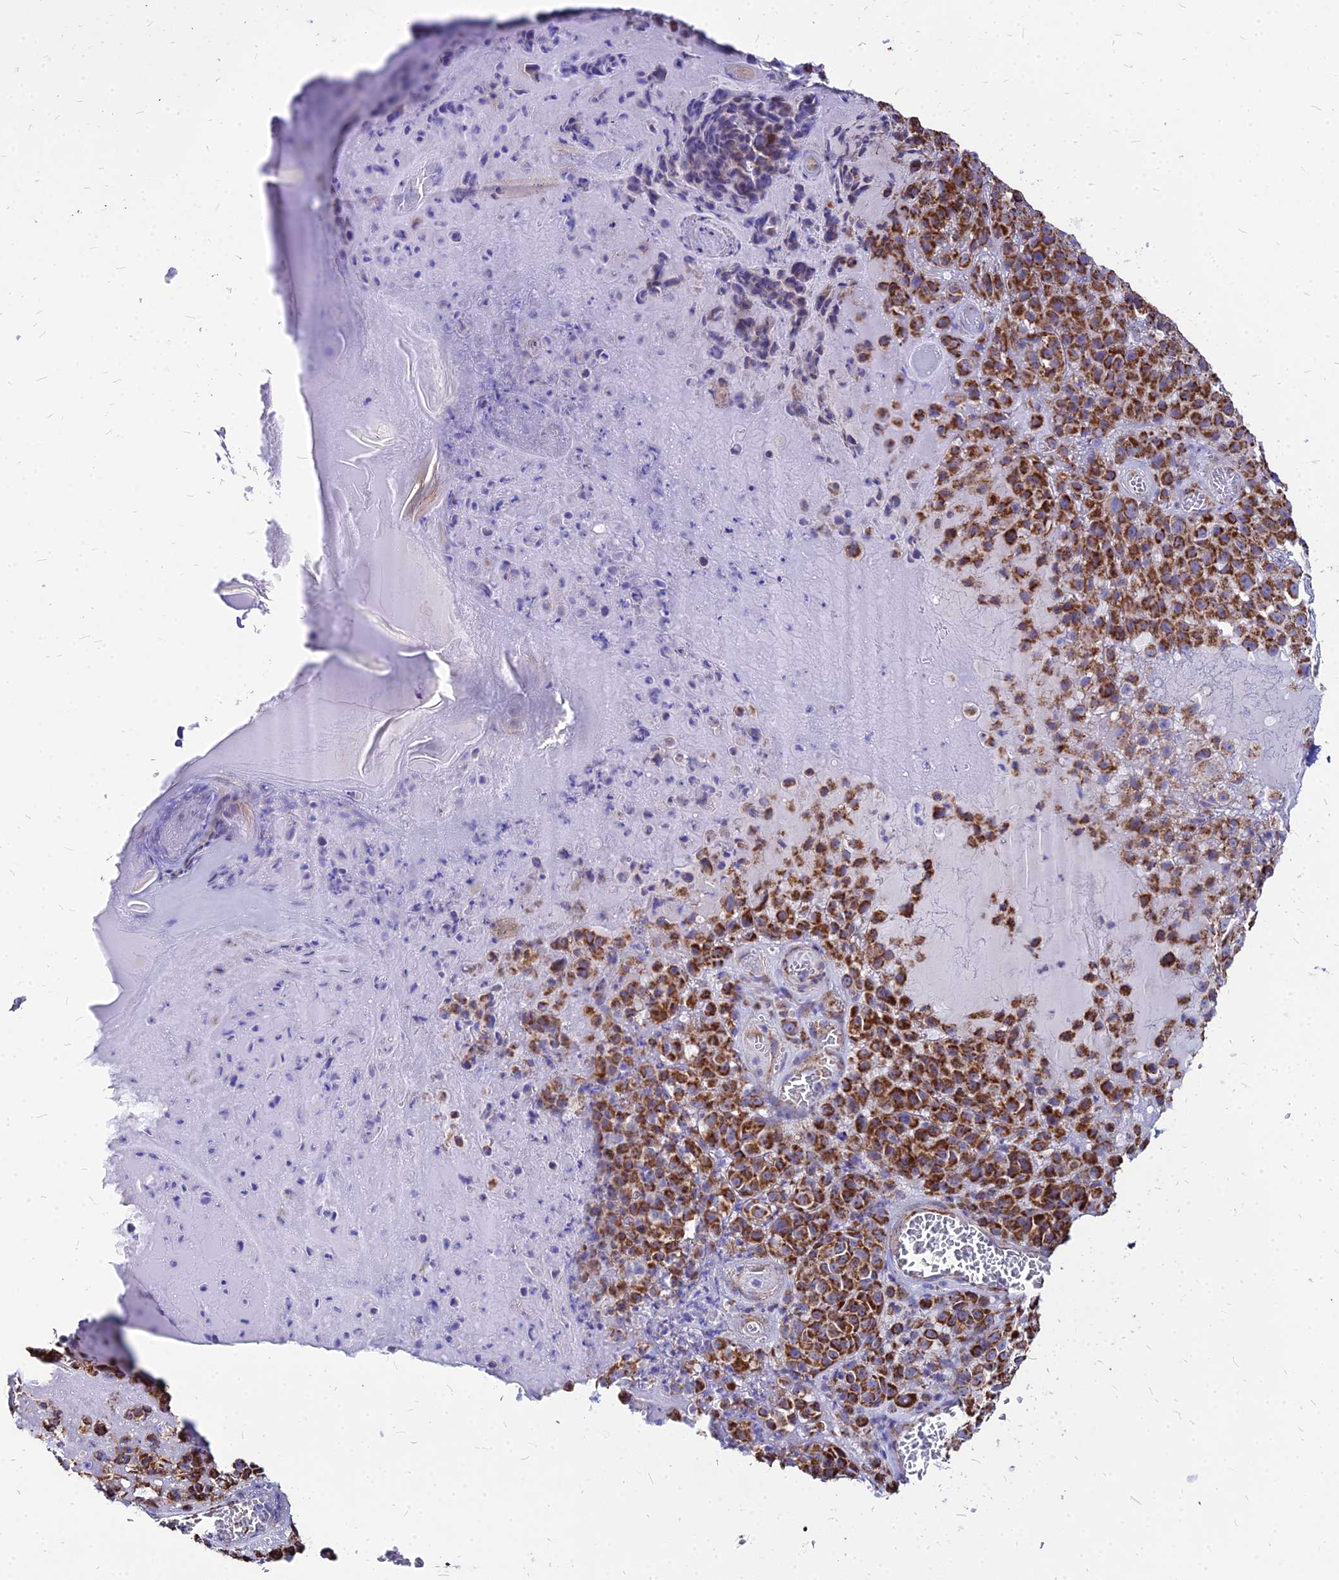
{"staining": {"intensity": "strong", "quantity": ">75%", "location": "cytoplasmic/membranous"}, "tissue": "melanoma", "cell_type": "Tumor cells", "image_type": "cancer", "snomed": [{"axis": "morphology", "description": "Malignant melanoma, NOS"}, {"axis": "topography", "description": "Skin"}], "caption": "This is a micrograph of IHC staining of malignant melanoma, which shows strong positivity in the cytoplasmic/membranous of tumor cells.", "gene": "DLD", "patient": {"sex": "female", "age": 94}}